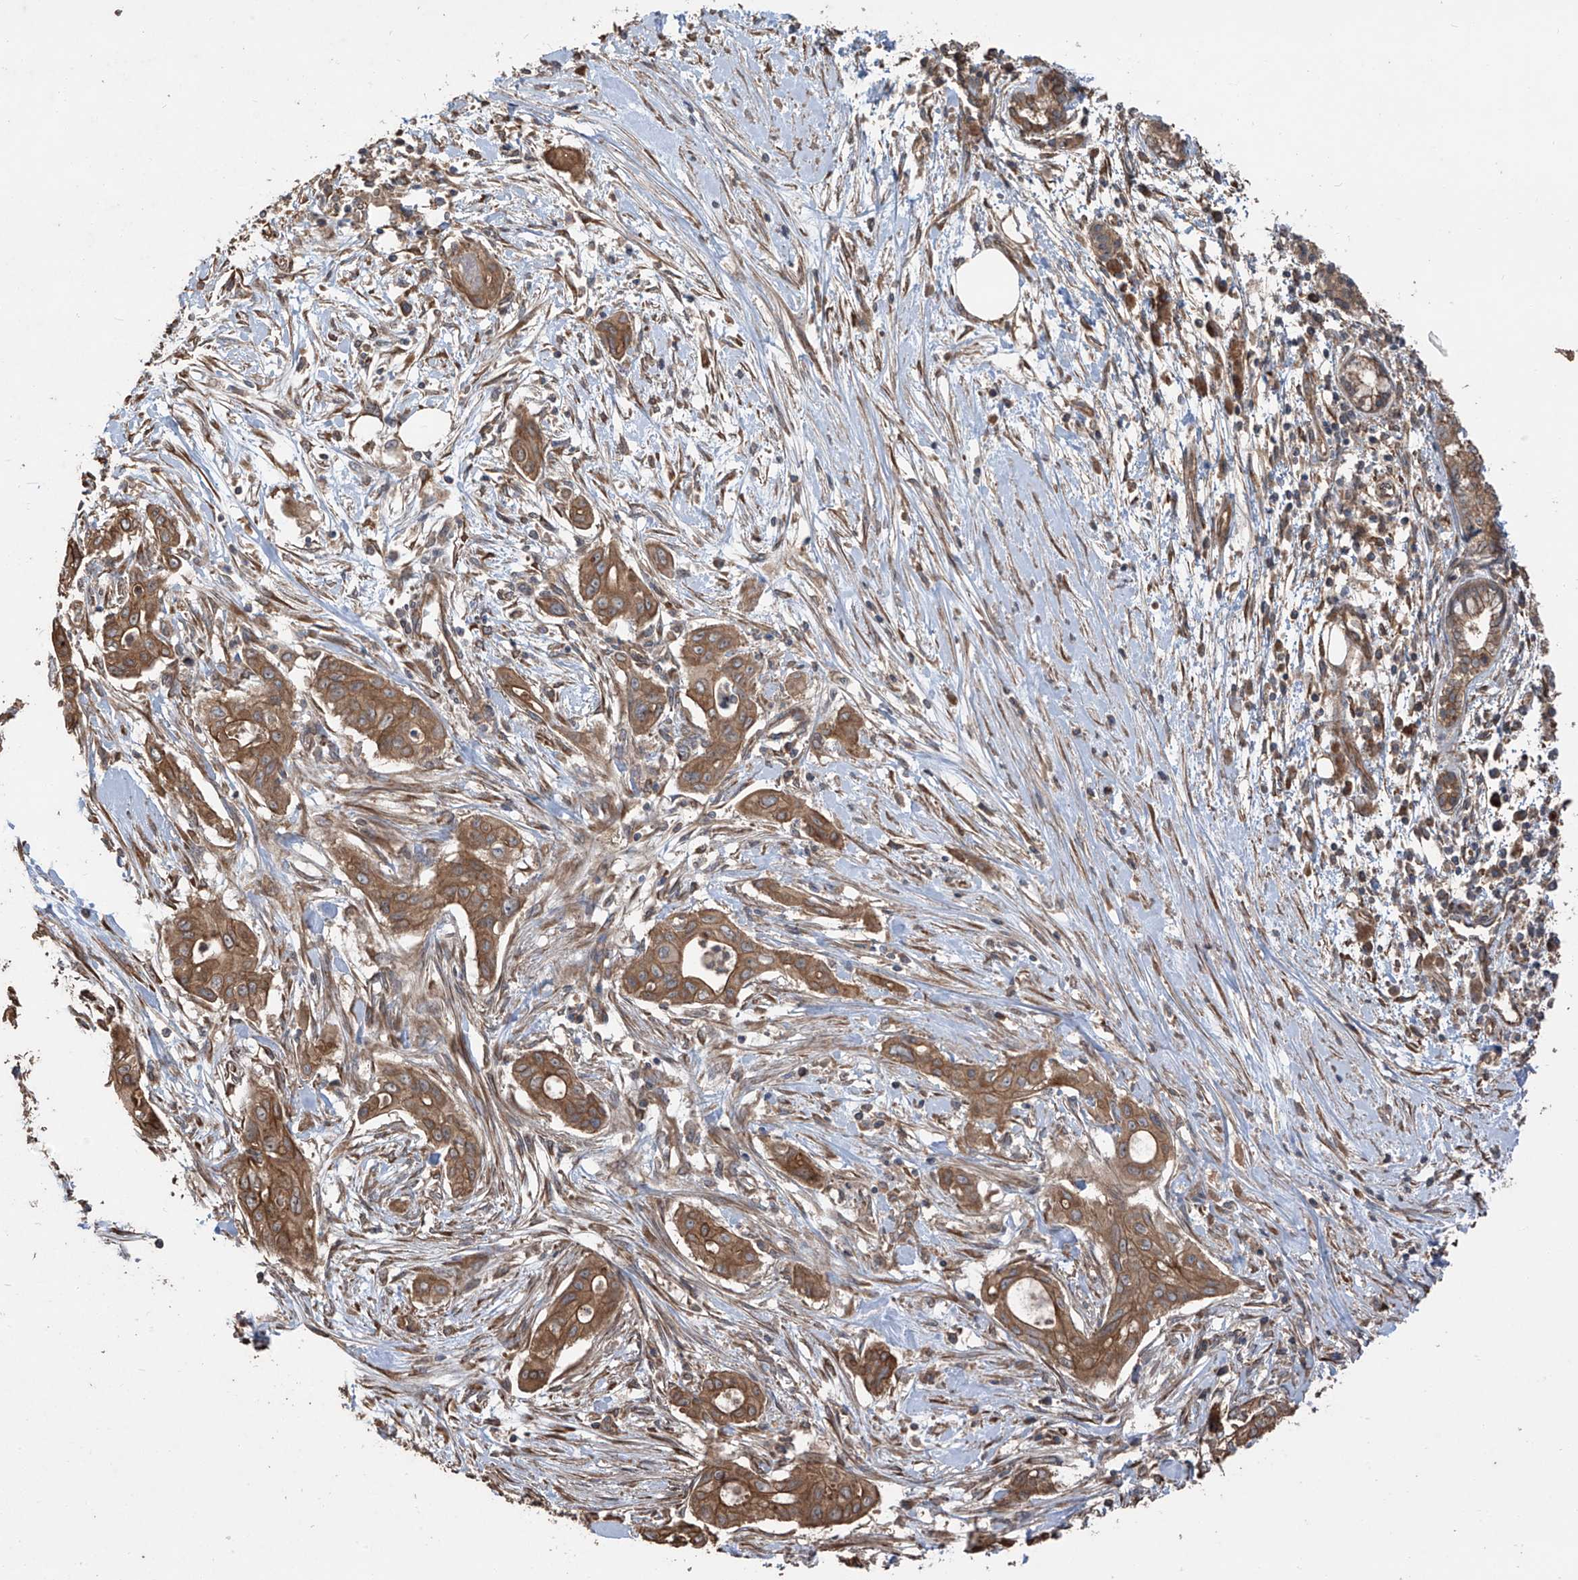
{"staining": {"intensity": "moderate", "quantity": ">75%", "location": "cytoplasmic/membranous"}, "tissue": "pancreatic cancer", "cell_type": "Tumor cells", "image_type": "cancer", "snomed": [{"axis": "morphology", "description": "Adenocarcinoma, NOS"}, {"axis": "topography", "description": "Pancreas"}], "caption": "An immunohistochemistry micrograph of tumor tissue is shown. Protein staining in brown labels moderate cytoplasmic/membranous positivity in adenocarcinoma (pancreatic) within tumor cells.", "gene": "AGBL5", "patient": {"sex": "male", "age": 58}}